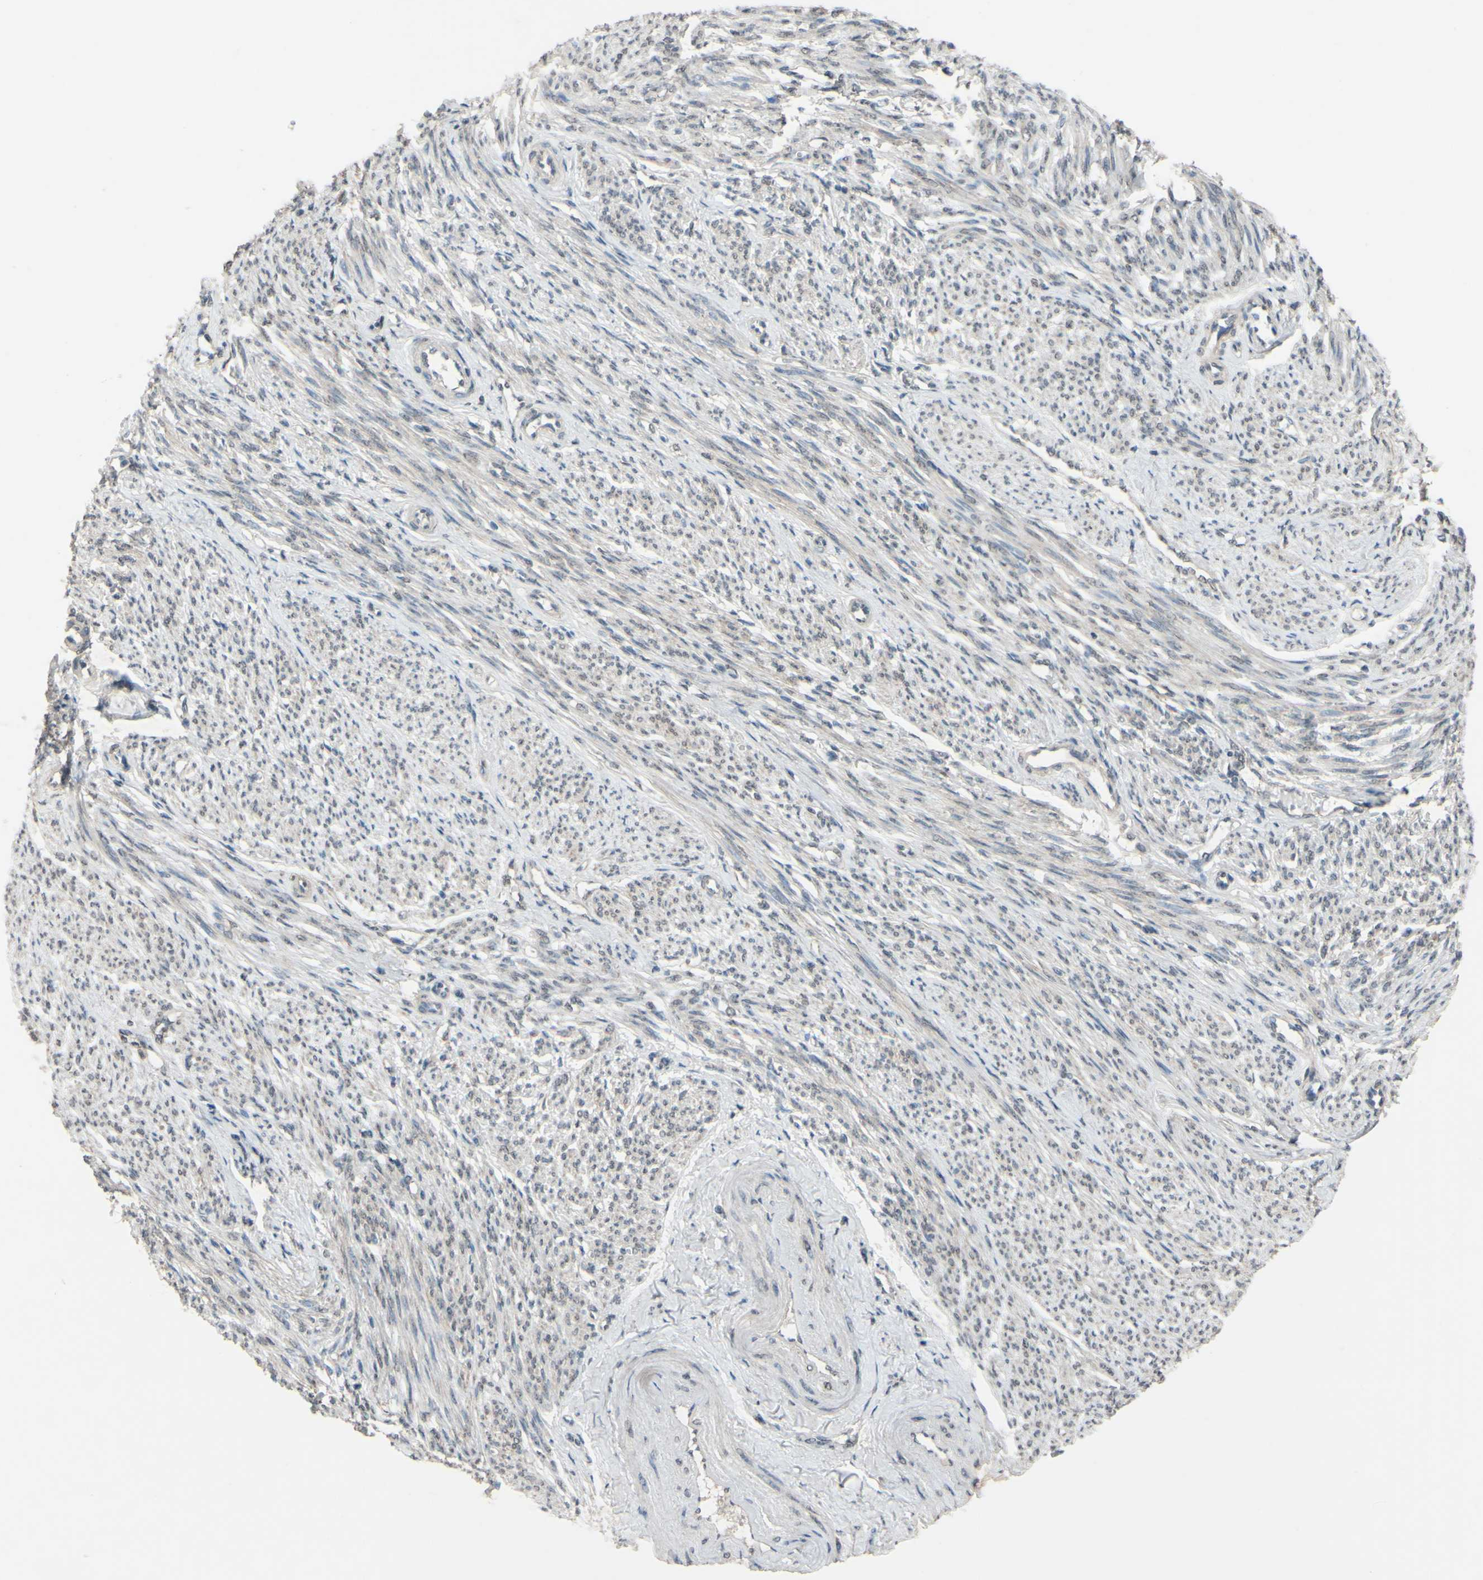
{"staining": {"intensity": "weak", "quantity": "25%-75%", "location": "cytoplasmic/membranous"}, "tissue": "smooth muscle", "cell_type": "Smooth muscle cells", "image_type": "normal", "snomed": [{"axis": "morphology", "description": "Normal tissue, NOS"}, {"axis": "topography", "description": "Smooth muscle"}], "caption": "A brown stain shows weak cytoplasmic/membranous staining of a protein in smooth muscle cells of benign smooth muscle. (DAB (3,3'-diaminobenzidine) = brown stain, brightfield microscopy at high magnification).", "gene": "CDCP1", "patient": {"sex": "female", "age": 65}}